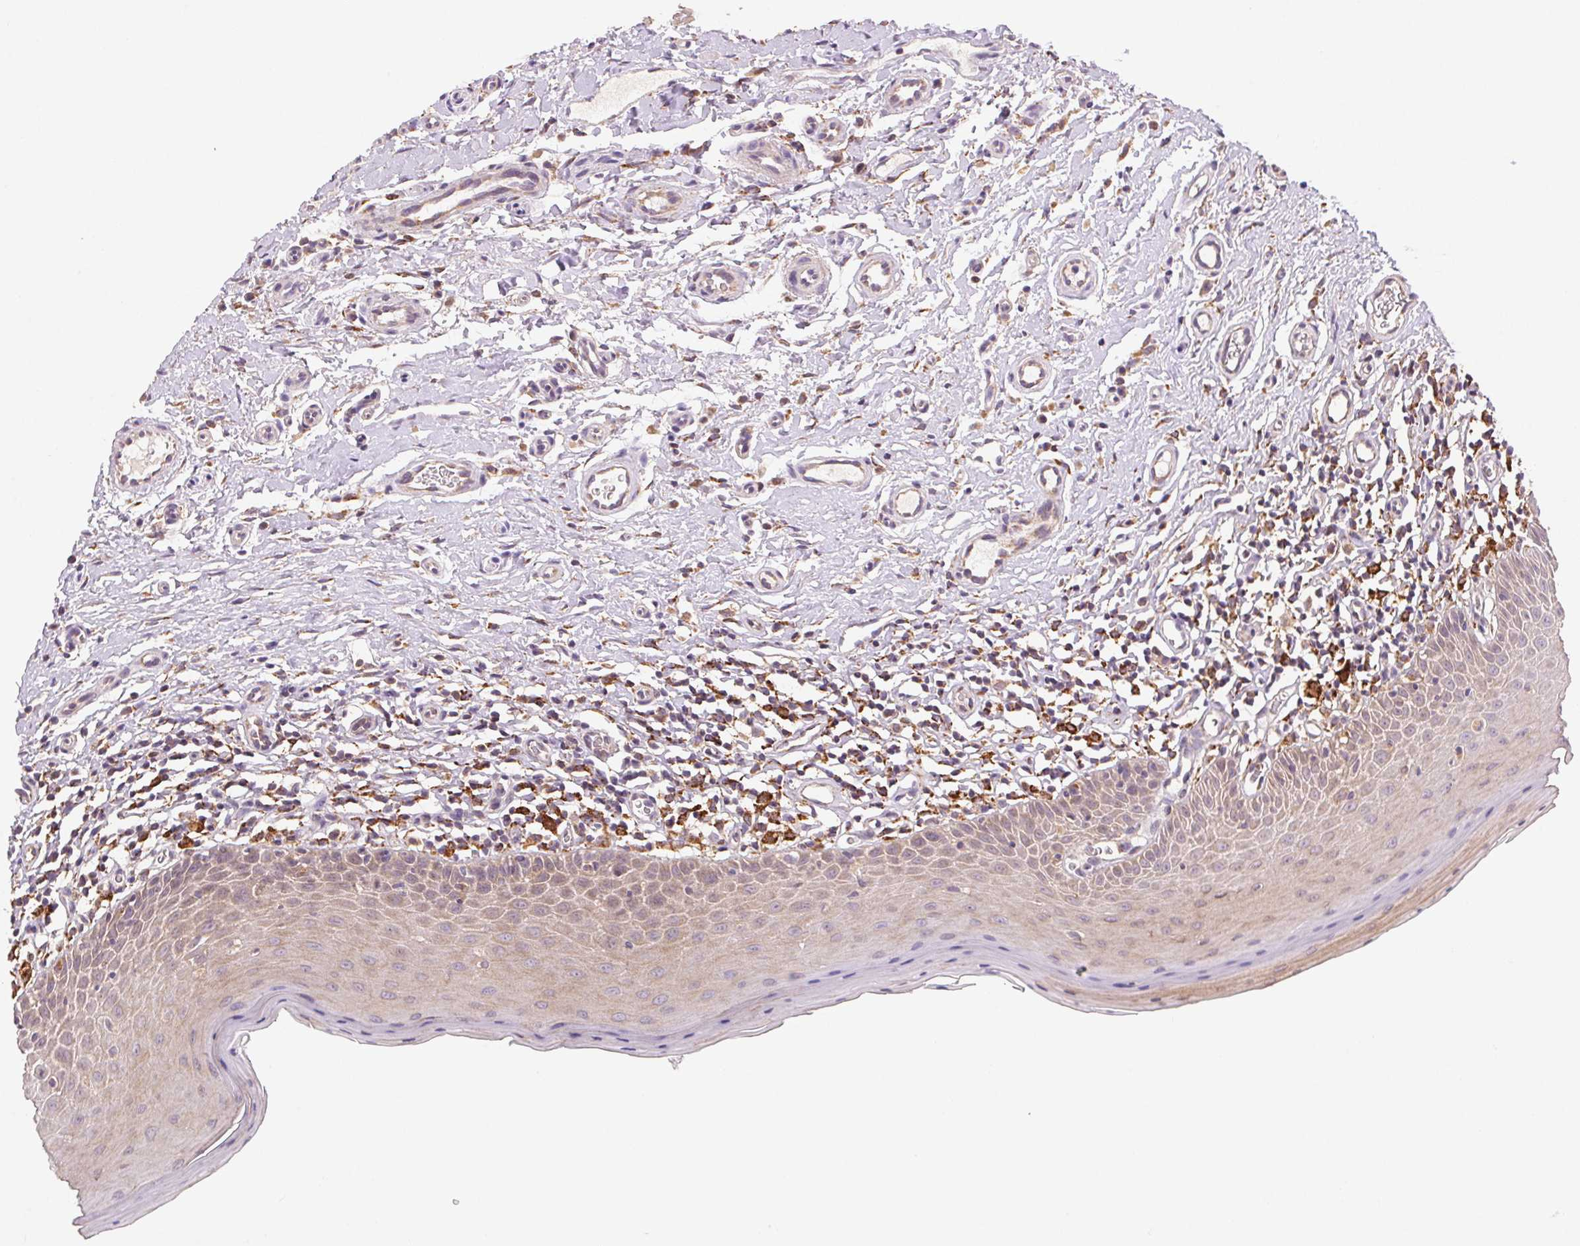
{"staining": {"intensity": "weak", "quantity": ">75%", "location": "cytoplasmic/membranous"}, "tissue": "oral mucosa", "cell_type": "Squamous epithelial cells", "image_type": "normal", "snomed": [{"axis": "morphology", "description": "Normal tissue, NOS"}, {"axis": "topography", "description": "Oral tissue"}, {"axis": "topography", "description": "Tounge, NOS"}], "caption": "This micrograph shows immunohistochemistry (IHC) staining of benign human oral mucosa, with low weak cytoplasmic/membranous staining in about >75% of squamous epithelial cells.", "gene": "FNBP1L", "patient": {"sex": "female", "age": 58}}